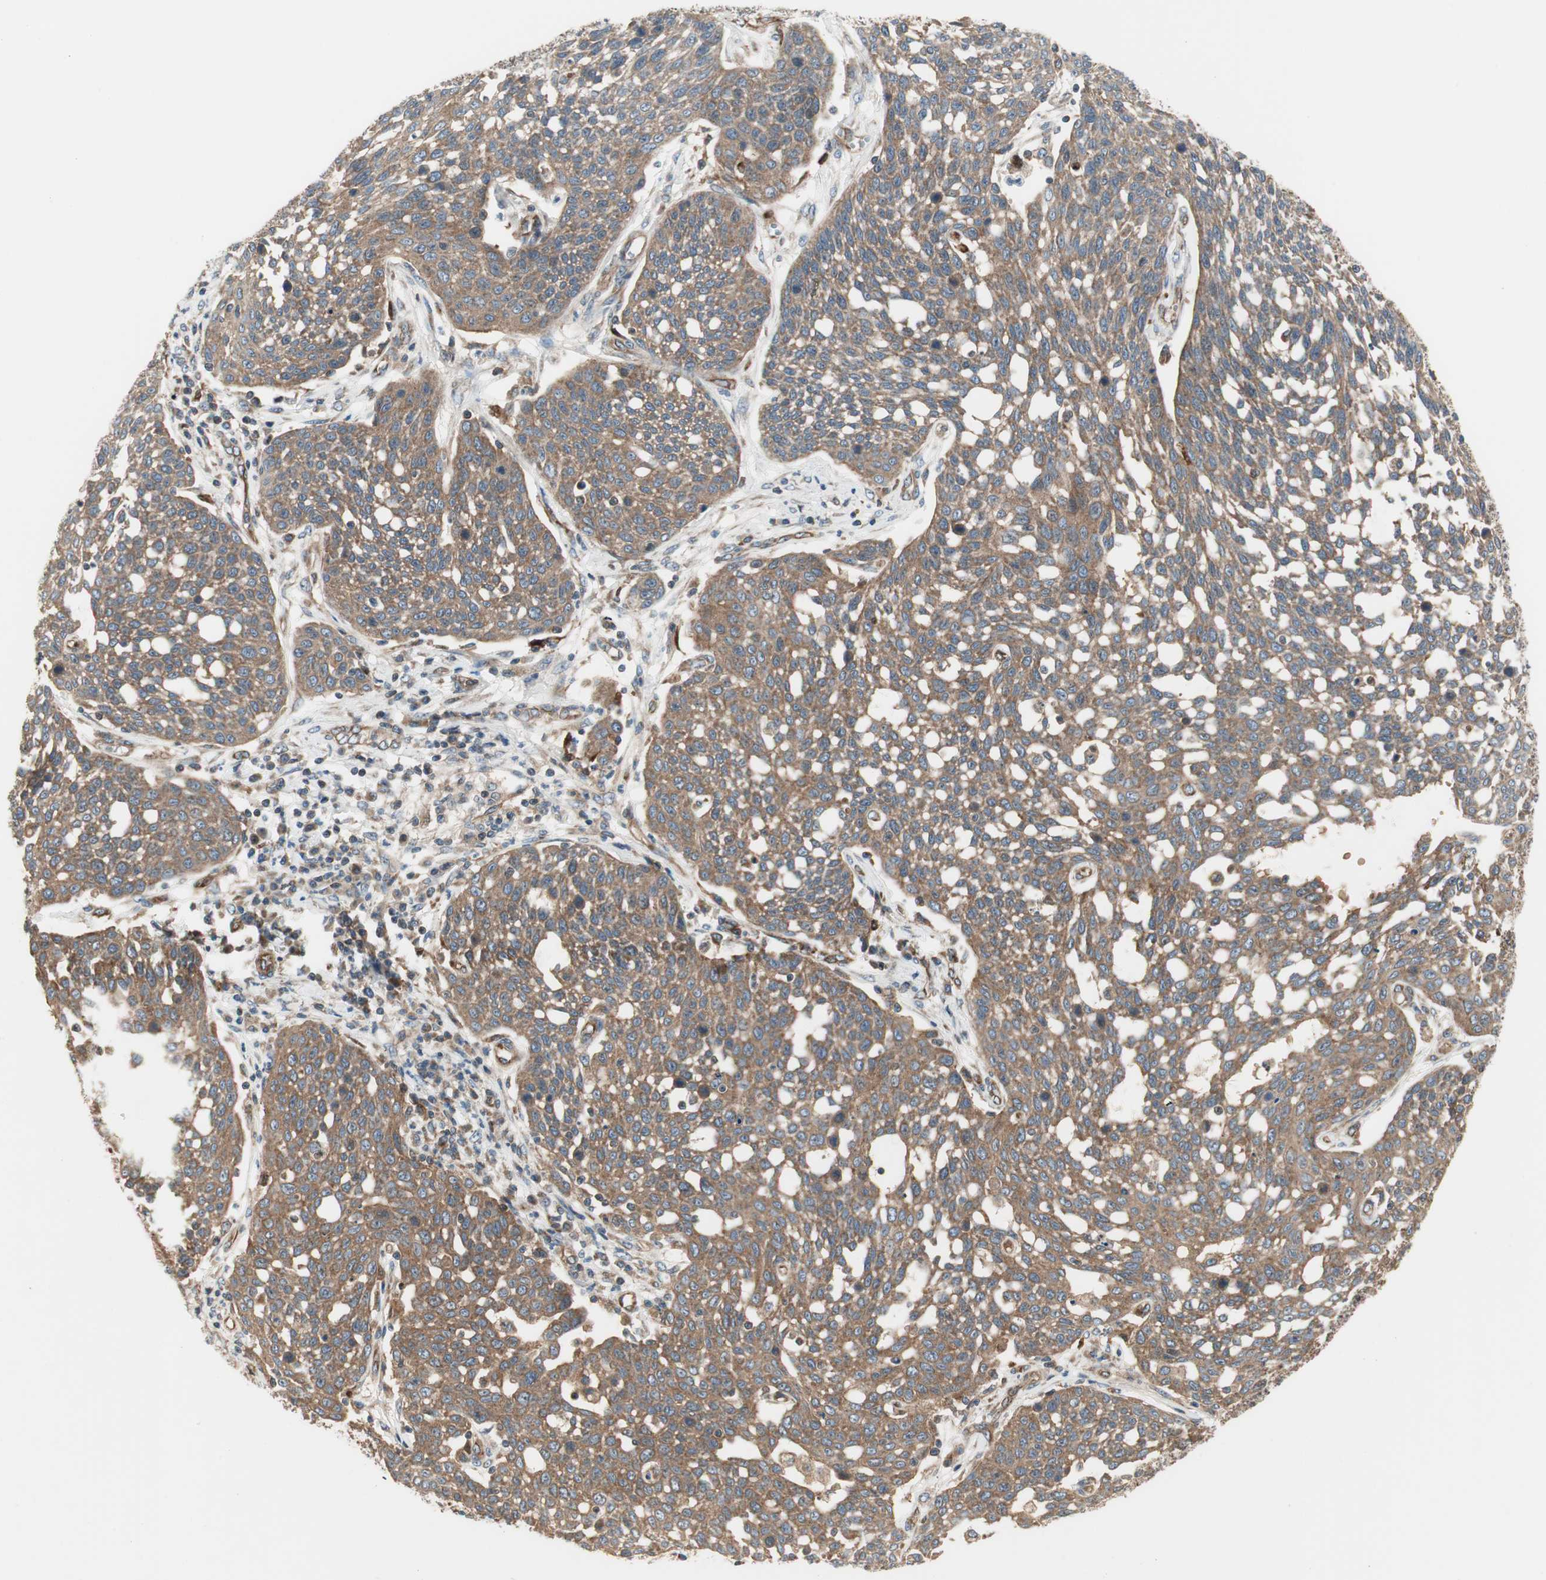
{"staining": {"intensity": "moderate", "quantity": ">75%", "location": "cytoplasmic/membranous"}, "tissue": "cervical cancer", "cell_type": "Tumor cells", "image_type": "cancer", "snomed": [{"axis": "morphology", "description": "Squamous cell carcinoma, NOS"}, {"axis": "topography", "description": "Cervix"}], "caption": "This micrograph demonstrates cervical cancer stained with immunohistochemistry (IHC) to label a protein in brown. The cytoplasmic/membranous of tumor cells show moderate positivity for the protein. Nuclei are counter-stained blue.", "gene": "CTTNBP2NL", "patient": {"sex": "female", "age": 34}}